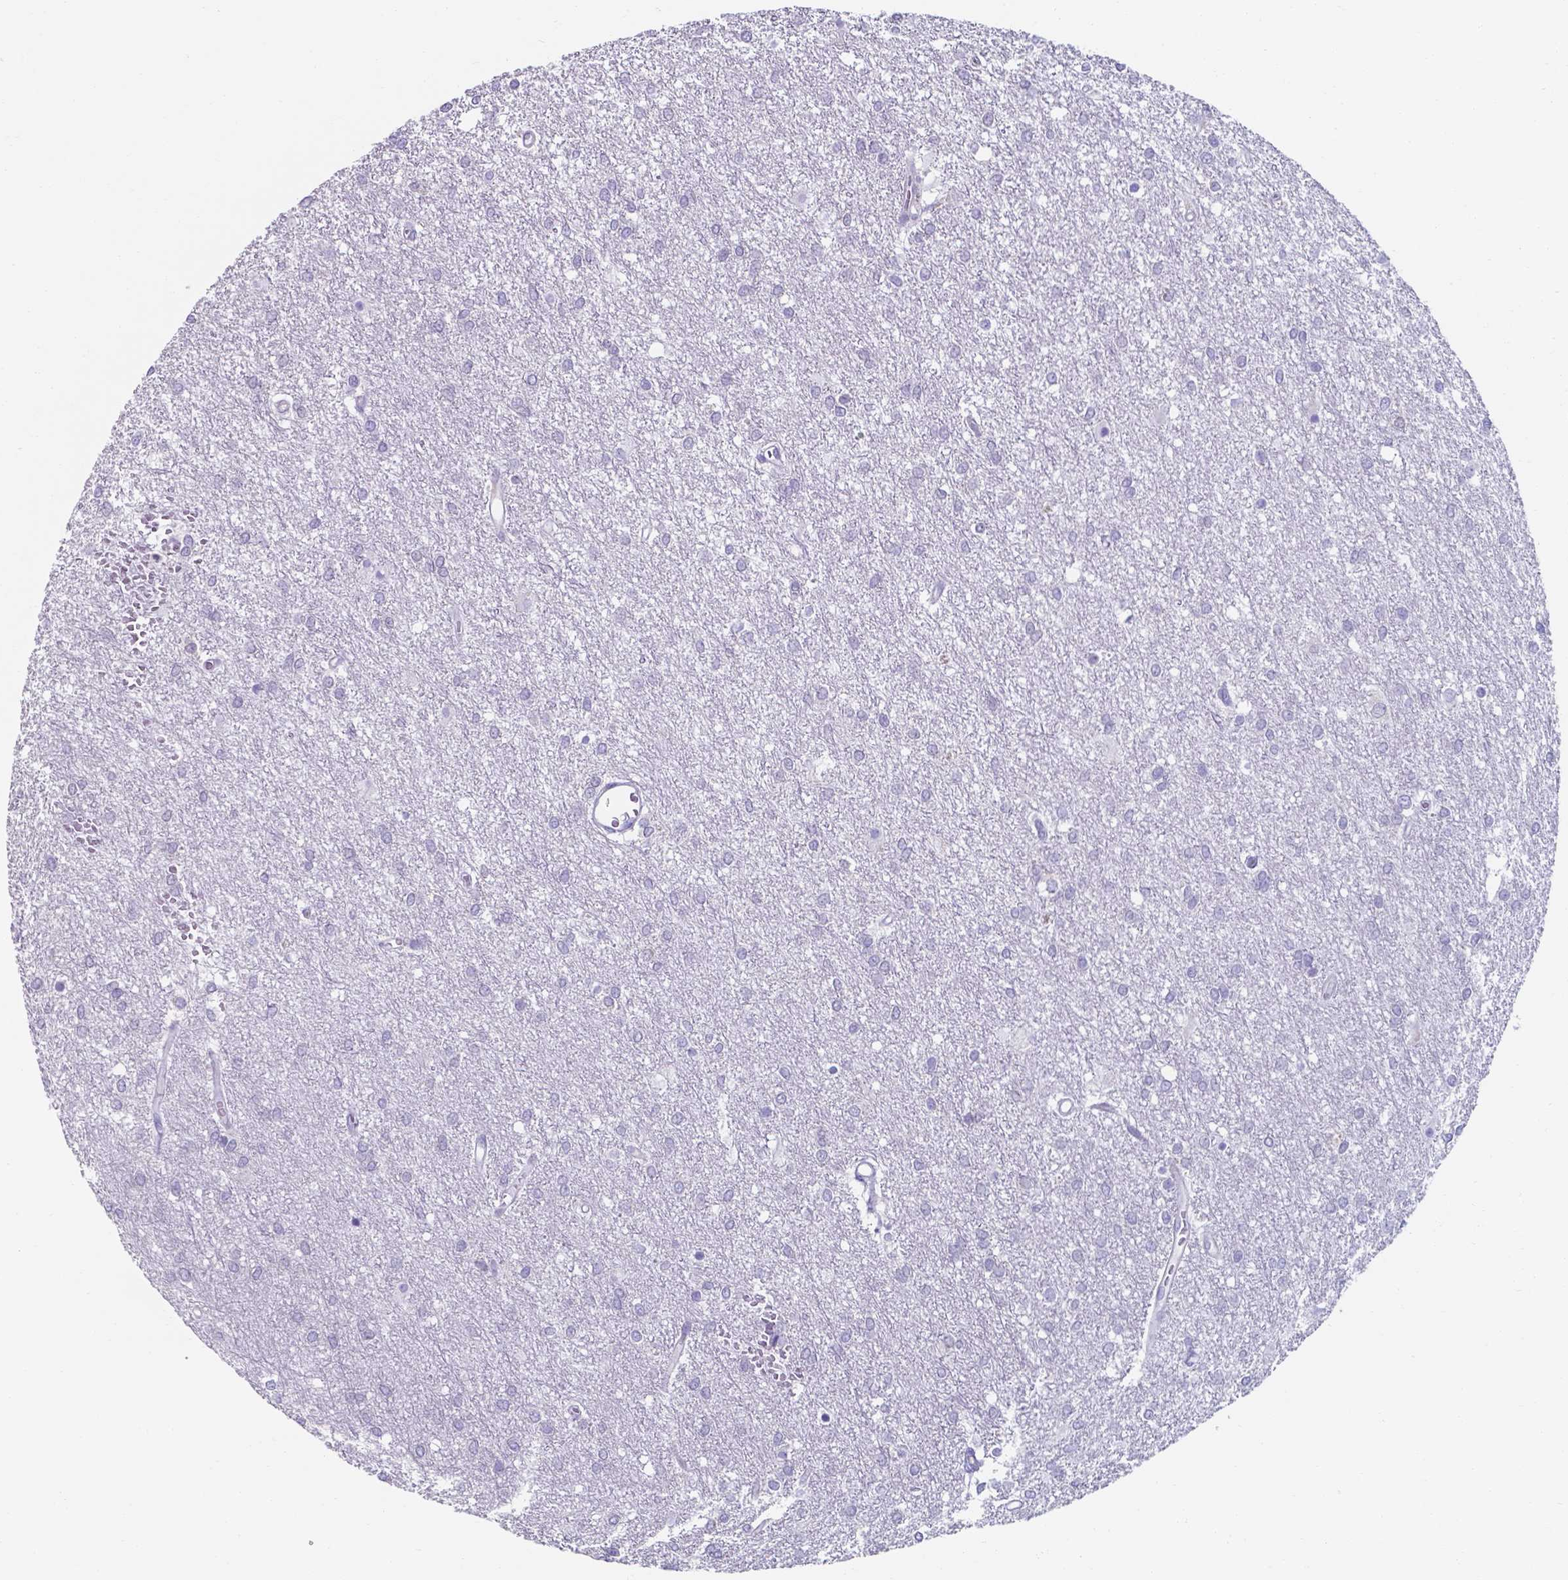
{"staining": {"intensity": "negative", "quantity": "none", "location": "none"}, "tissue": "glioma", "cell_type": "Tumor cells", "image_type": "cancer", "snomed": [{"axis": "morphology", "description": "Glioma, malignant, High grade"}, {"axis": "topography", "description": "Brain"}], "caption": "Immunohistochemical staining of malignant high-grade glioma exhibits no significant positivity in tumor cells. (Stains: DAB (3,3'-diaminobenzidine) immunohistochemistry with hematoxylin counter stain, Microscopy: brightfield microscopy at high magnification).", "gene": "UBE2J1", "patient": {"sex": "female", "age": 61}}